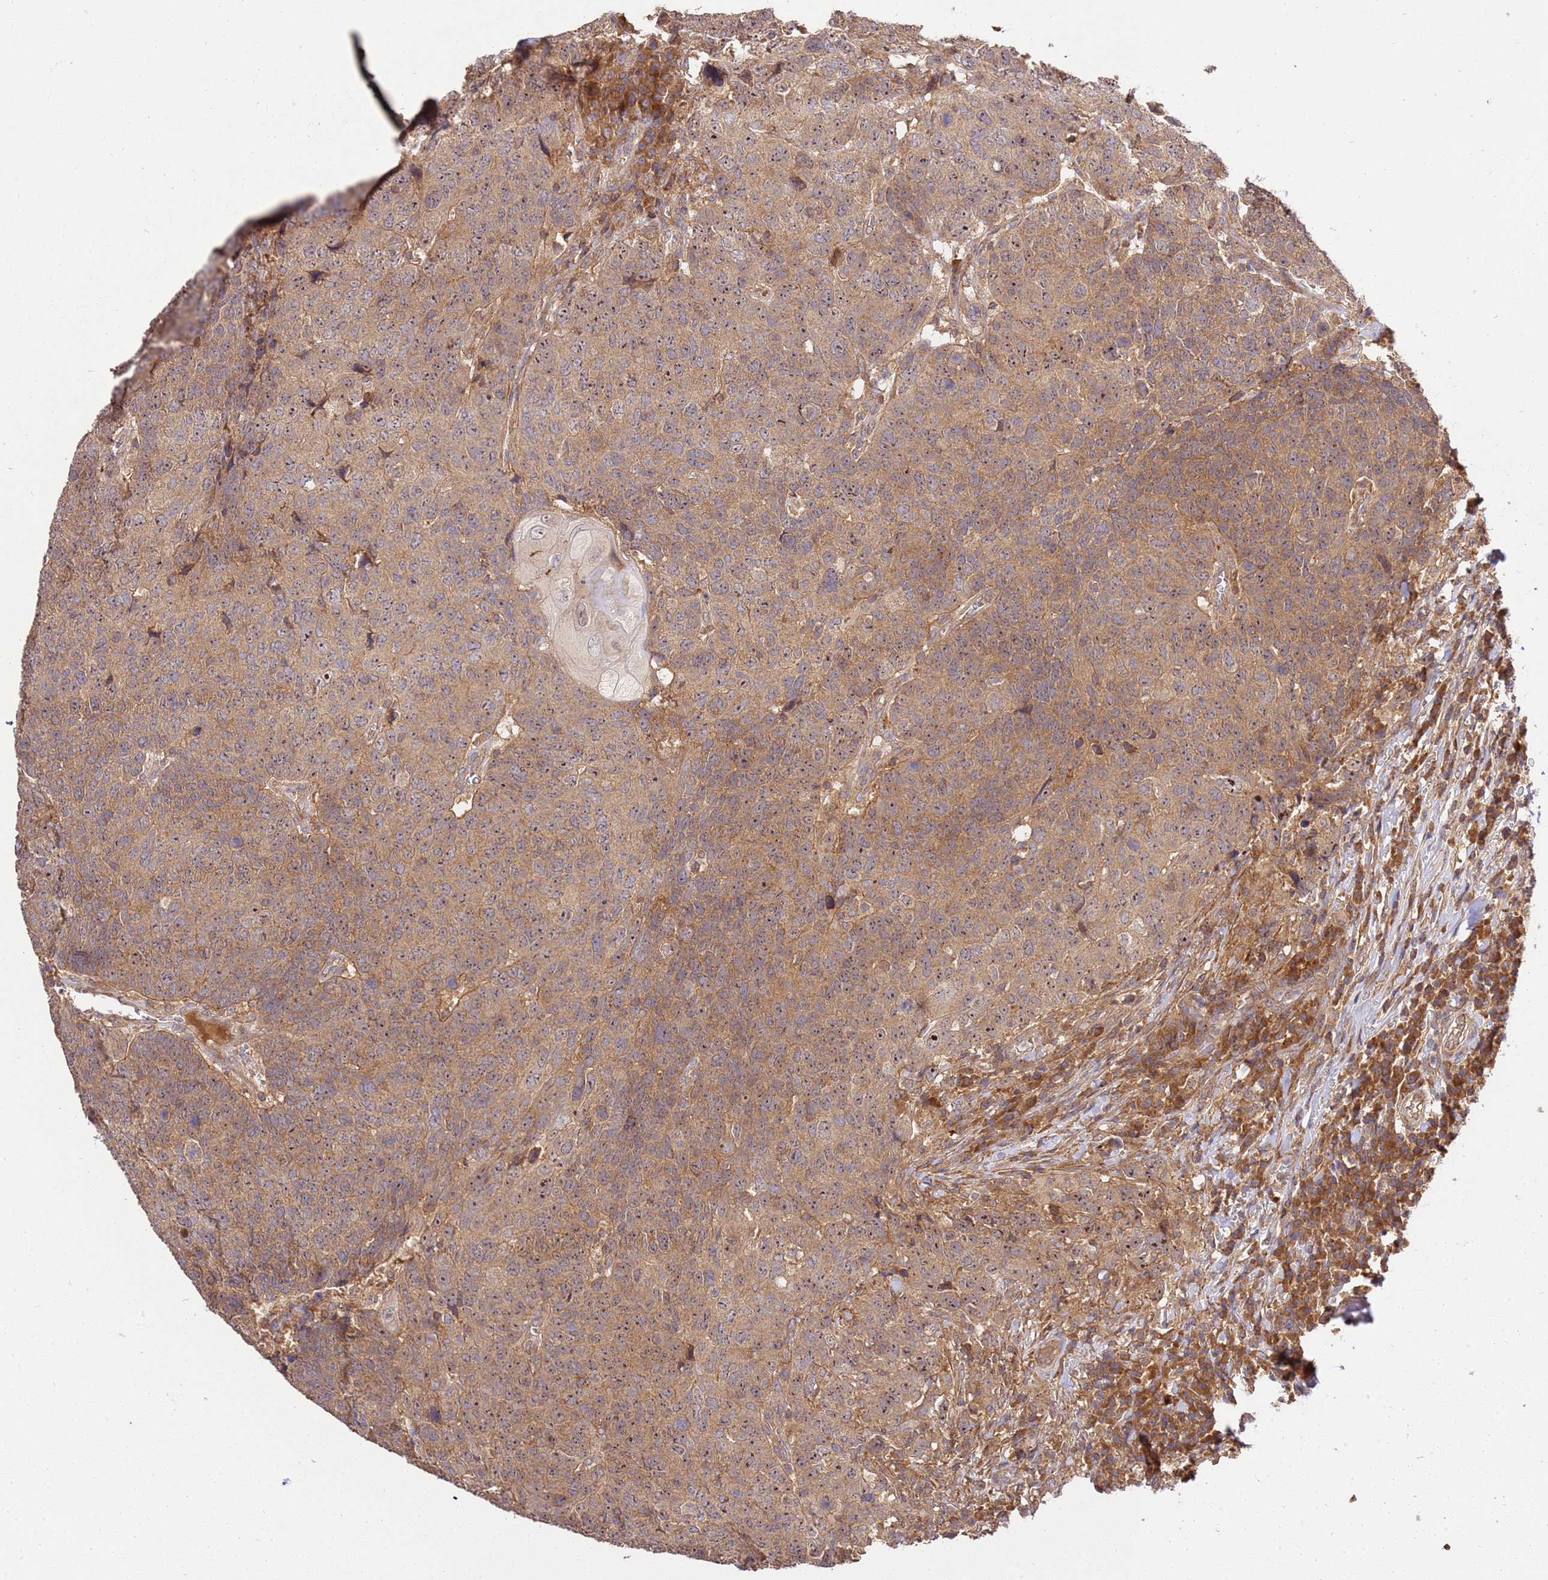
{"staining": {"intensity": "weak", "quantity": ">75%", "location": "cytoplasmic/membranous"}, "tissue": "head and neck cancer", "cell_type": "Tumor cells", "image_type": "cancer", "snomed": [{"axis": "morphology", "description": "Normal tissue, NOS"}, {"axis": "morphology", "description": "Squamous cell carcinoma, NOS"}, {"axis": "topography", "description": "Skeletal muscle"}, {"axis": "topography", "description": "Vascular tissue"}, {"axis": "topography", "description": "Peripheral nerve tissue"}, {"axis": "topography", "description": "Head-Neck"}], "caption": "Head and neck squamous cell carcinoma stained with immunohistochemistry (IHC) demonstrates weak cytoplasmic/membranous staining in about >75% of tumor cells. The protein of interest is shown in brown color, while the nuclei are stained blue.", "gene": "GAREM1", "patient": {"sex": "male", "age": 66}}